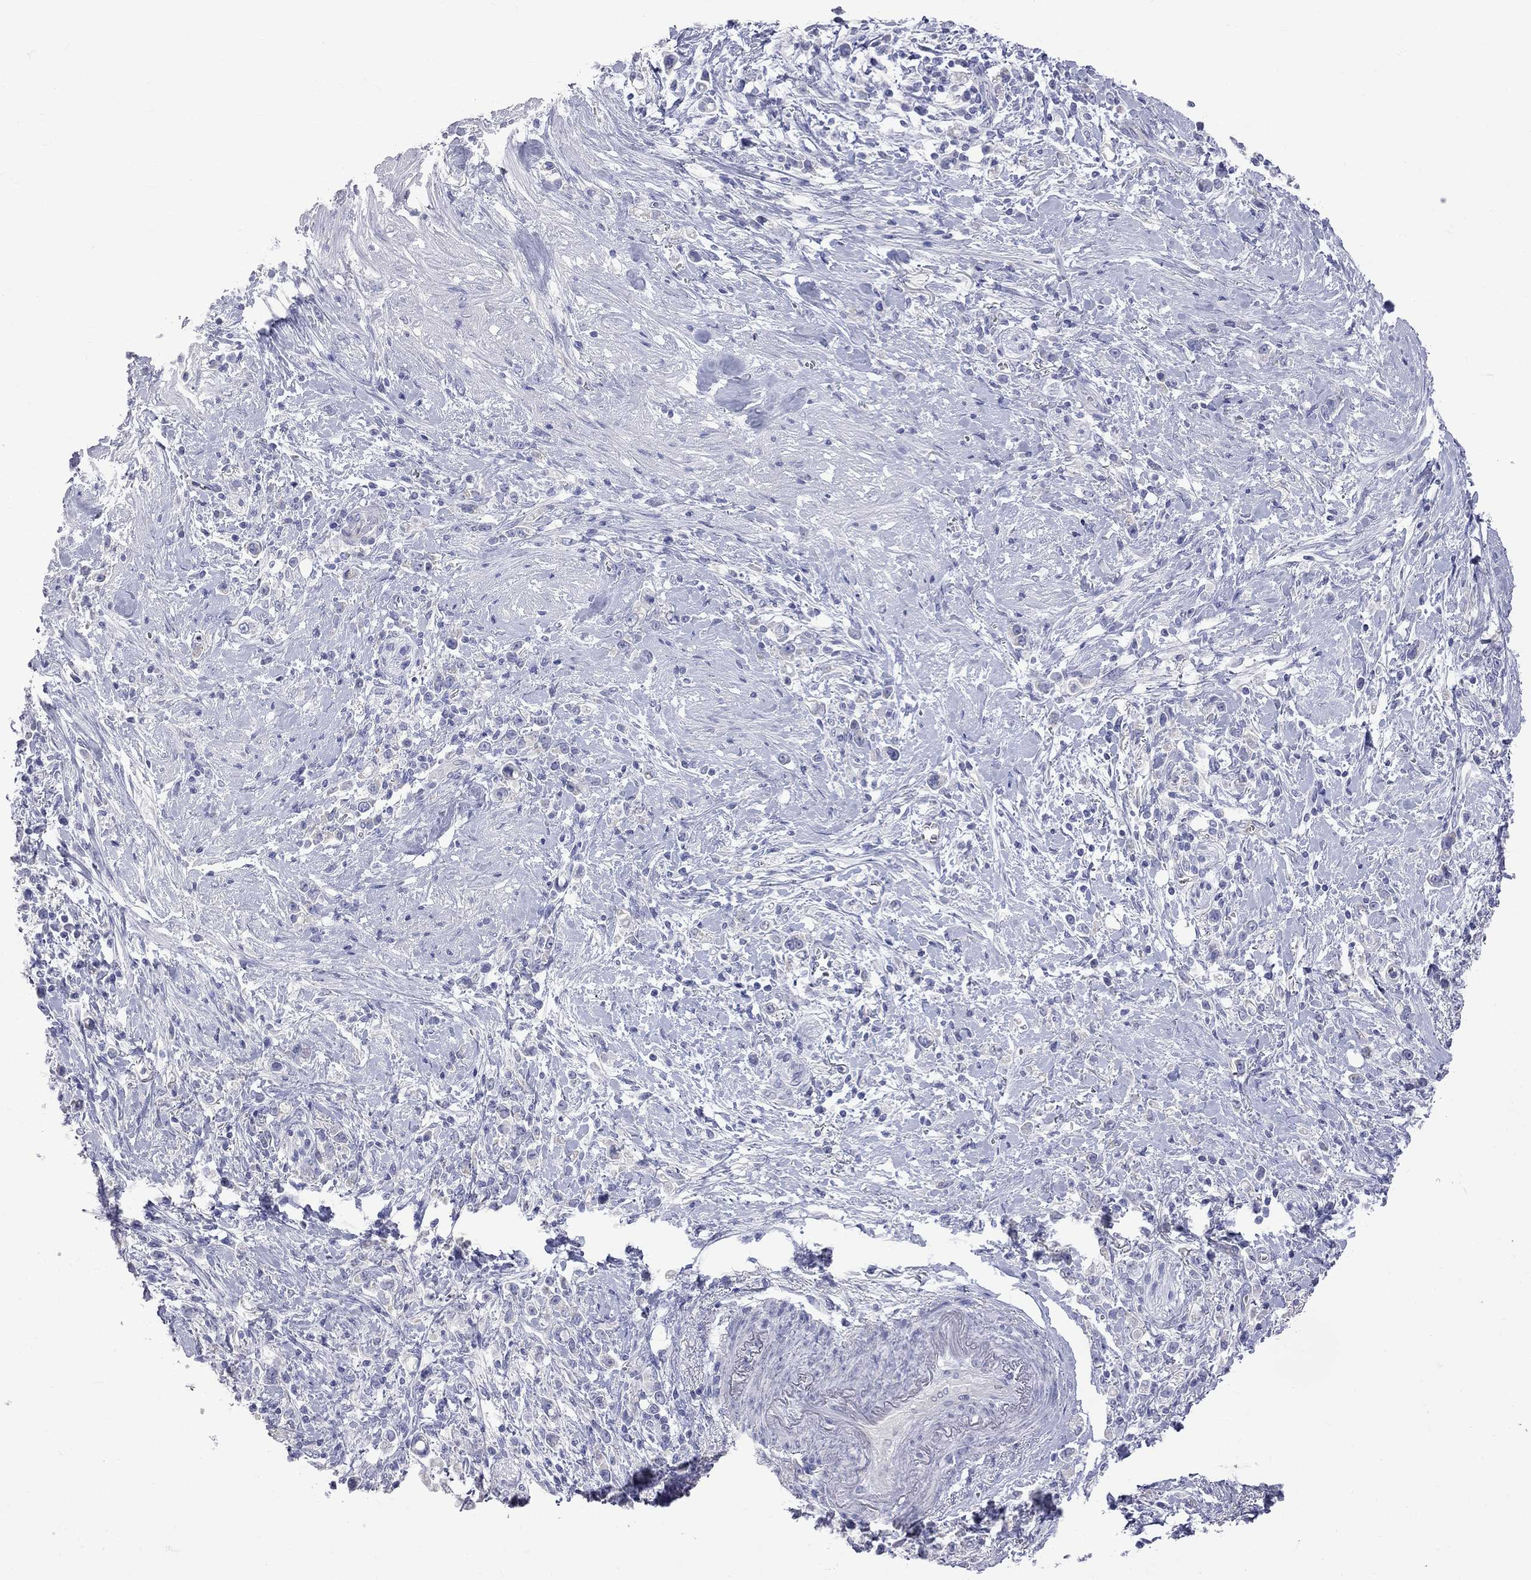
{"staining": {"intensity": "negative", "quantity": "none", "location": "none"}, "tissue": "stomach cancer", "cell_type": "Tumor cells", "image_type": "cancer", "snomed": [{"axis": "morphology", "description": "Adenocarcinoma, NOS"}, {"axis": "topography", "description": "Stomach"}], "caption": "Micrograph shows no significant protein expression in tumor cells of stomach cancer.", "gene": "KCND2", "patient": {"sex": "male", "age": 63}}